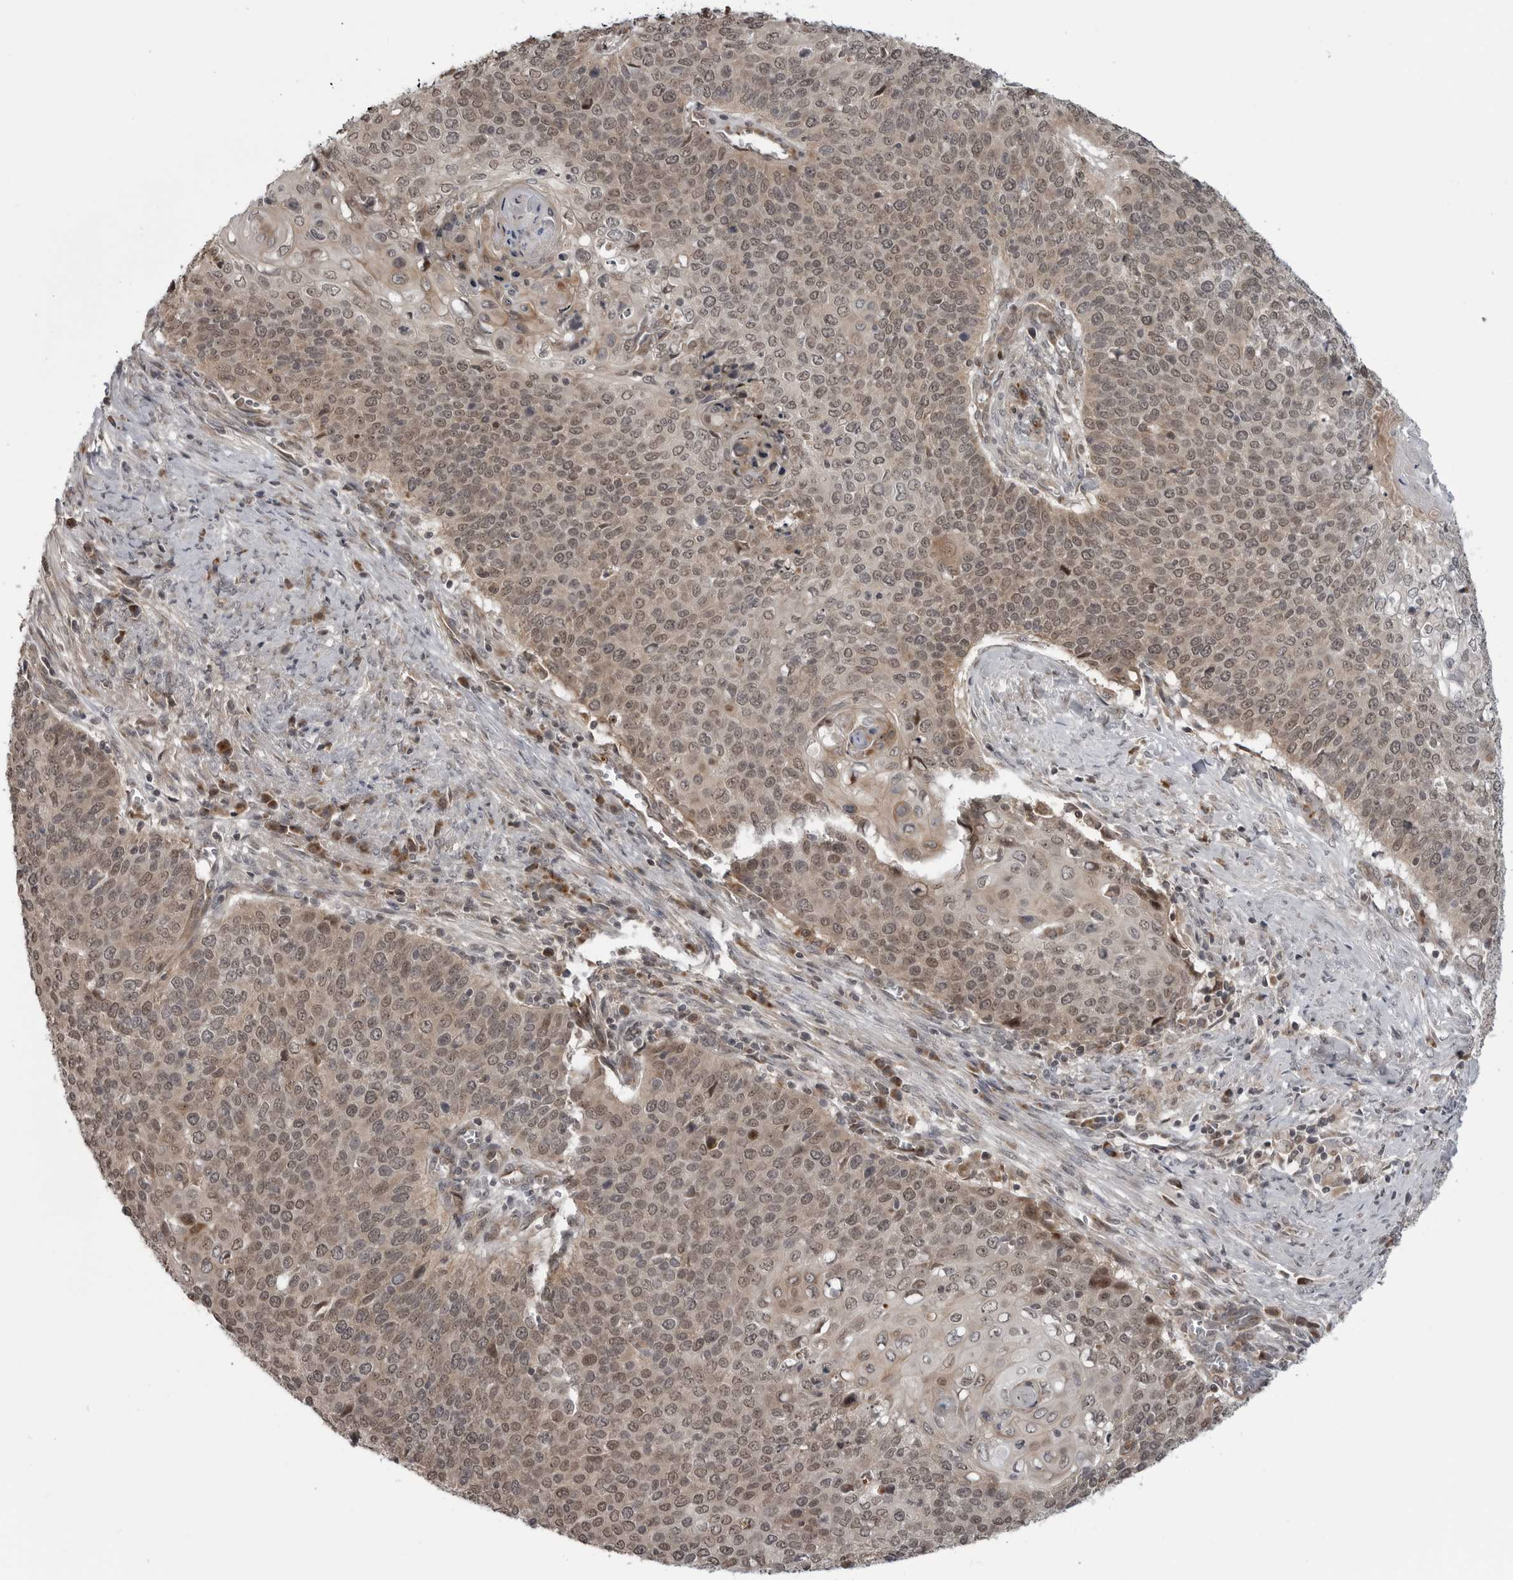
{"staining": {"intensity": "moderate", "quantity": "25%-75%", "location": "cytoplasmic/membranous,nuclear"}, "tissue": "cervical cancer", "cell_type": "Tumor cells", "image_type": "cancer", "snomed": [{"axis": "morphology", "description": "Squamous cell carcinoma, NOS"}, {"axis": "topography", "description": "Cervix"}], "caption": "Immunohistochemical staining of human cervical cancer (squamous cell carcinoma) displays moderate cytoplasmic/membranous and nuclear protein staining in about 25%-75% of tumor cells. The protein is shown in brown color, while the nuclei are stained blue.", "gene": "FAAP100", "patient": {"sex": "female", "age": 39}}